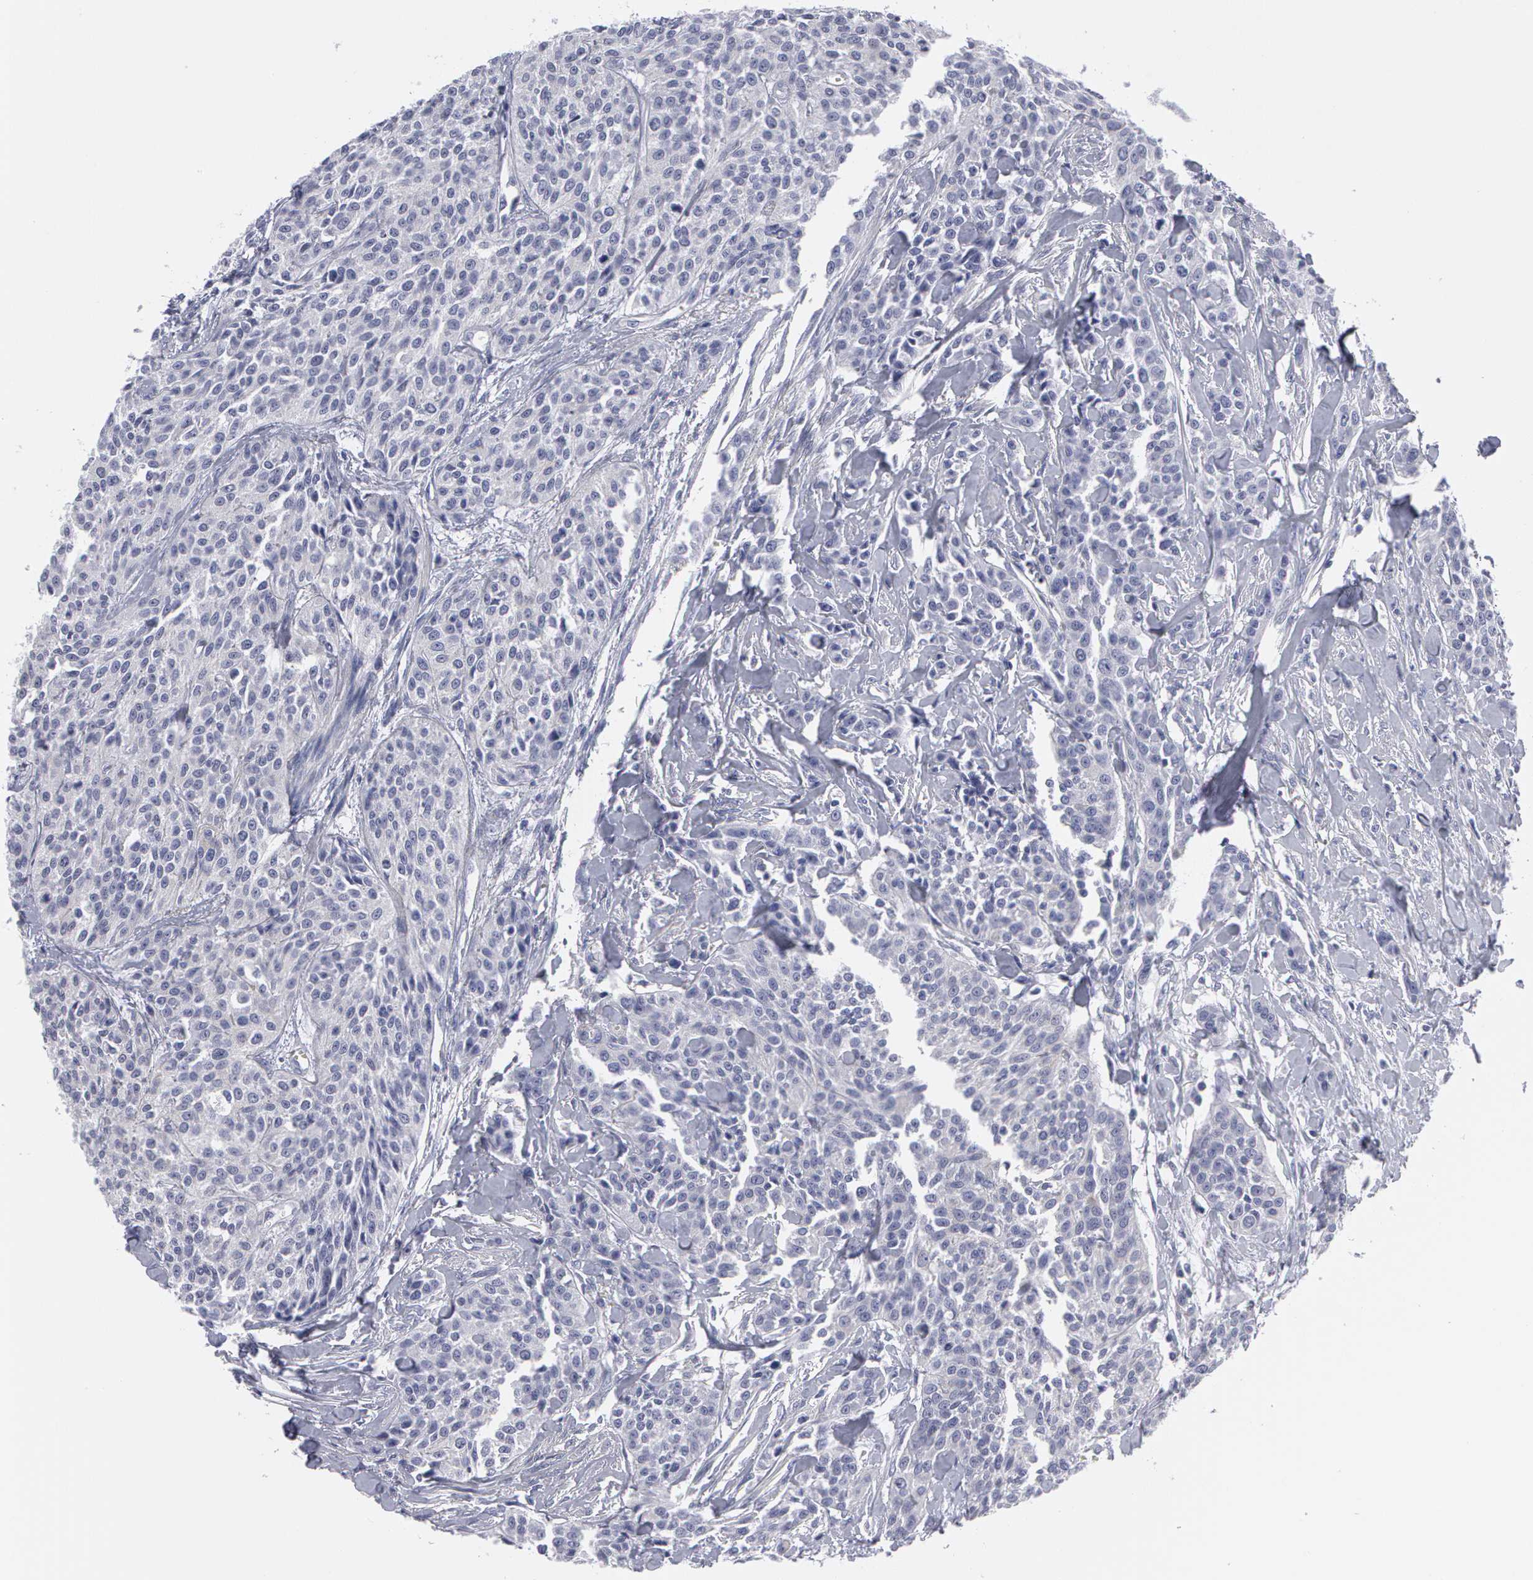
{"staining": {"intensity": "negative", "quantity": "none", "location": "none"}, "tissue": "urothelial cancer", "cell_type": "Tumor cells", "image_type": "cancer", "snomed": [{"axis": "morphology", "description": "Urothelial carcinoma, High grade"}, {"axis": "topography", "description": "Urinary bladder"}], "caption": "Immunohistochemical staining of high-grade urothelial carcinoma shows no significant staining in tumor cells. The staining is performed using DAB brown chromogen with nuclei counter-stained in using hematoxylin.", "gene": "SMC1B", "patient": {"sex": "male", "age": 56}}